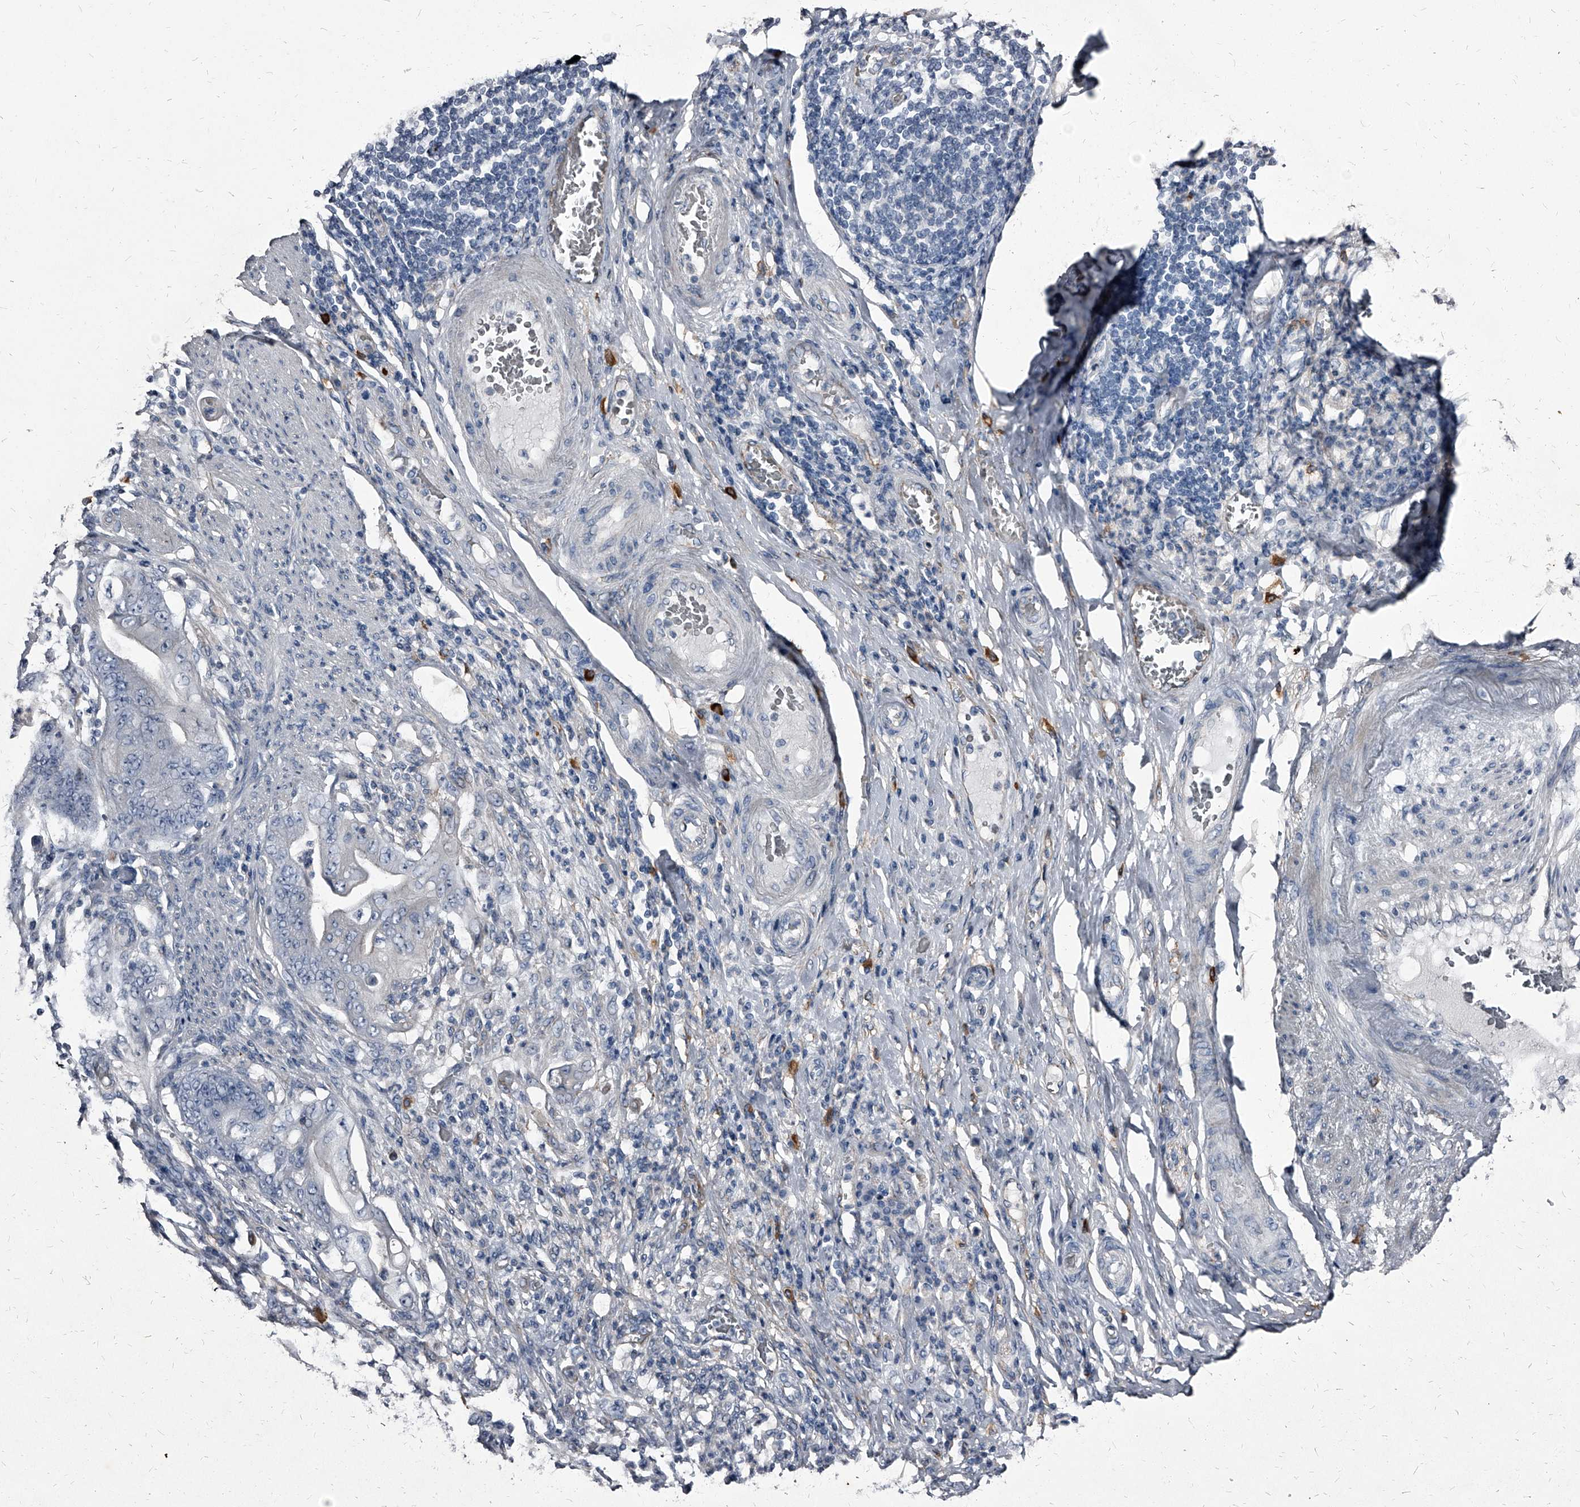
{"staining": {"intensity": "negative", "quantity": "none", "location": "none"}, "tissue": "stomach cancer", "cell_type": "Tumor cells", "image_type": "cancer", "snomed": [{"axis": "morphology", "description": "Adenocarcinoma, NOS"}, {"axis": "topography", "description": "Stomach"}], "caption": "Protein analysis of stomach cancer shows no significant staining in tumor cells. (DAB (3,3'-diaminobenzidine) immunohistochemistry (IHC) visualized using brightfield microscopy, high magnification).", "gene": "PGLYRP3", "patient": {"sex": "female", "age": 73}}